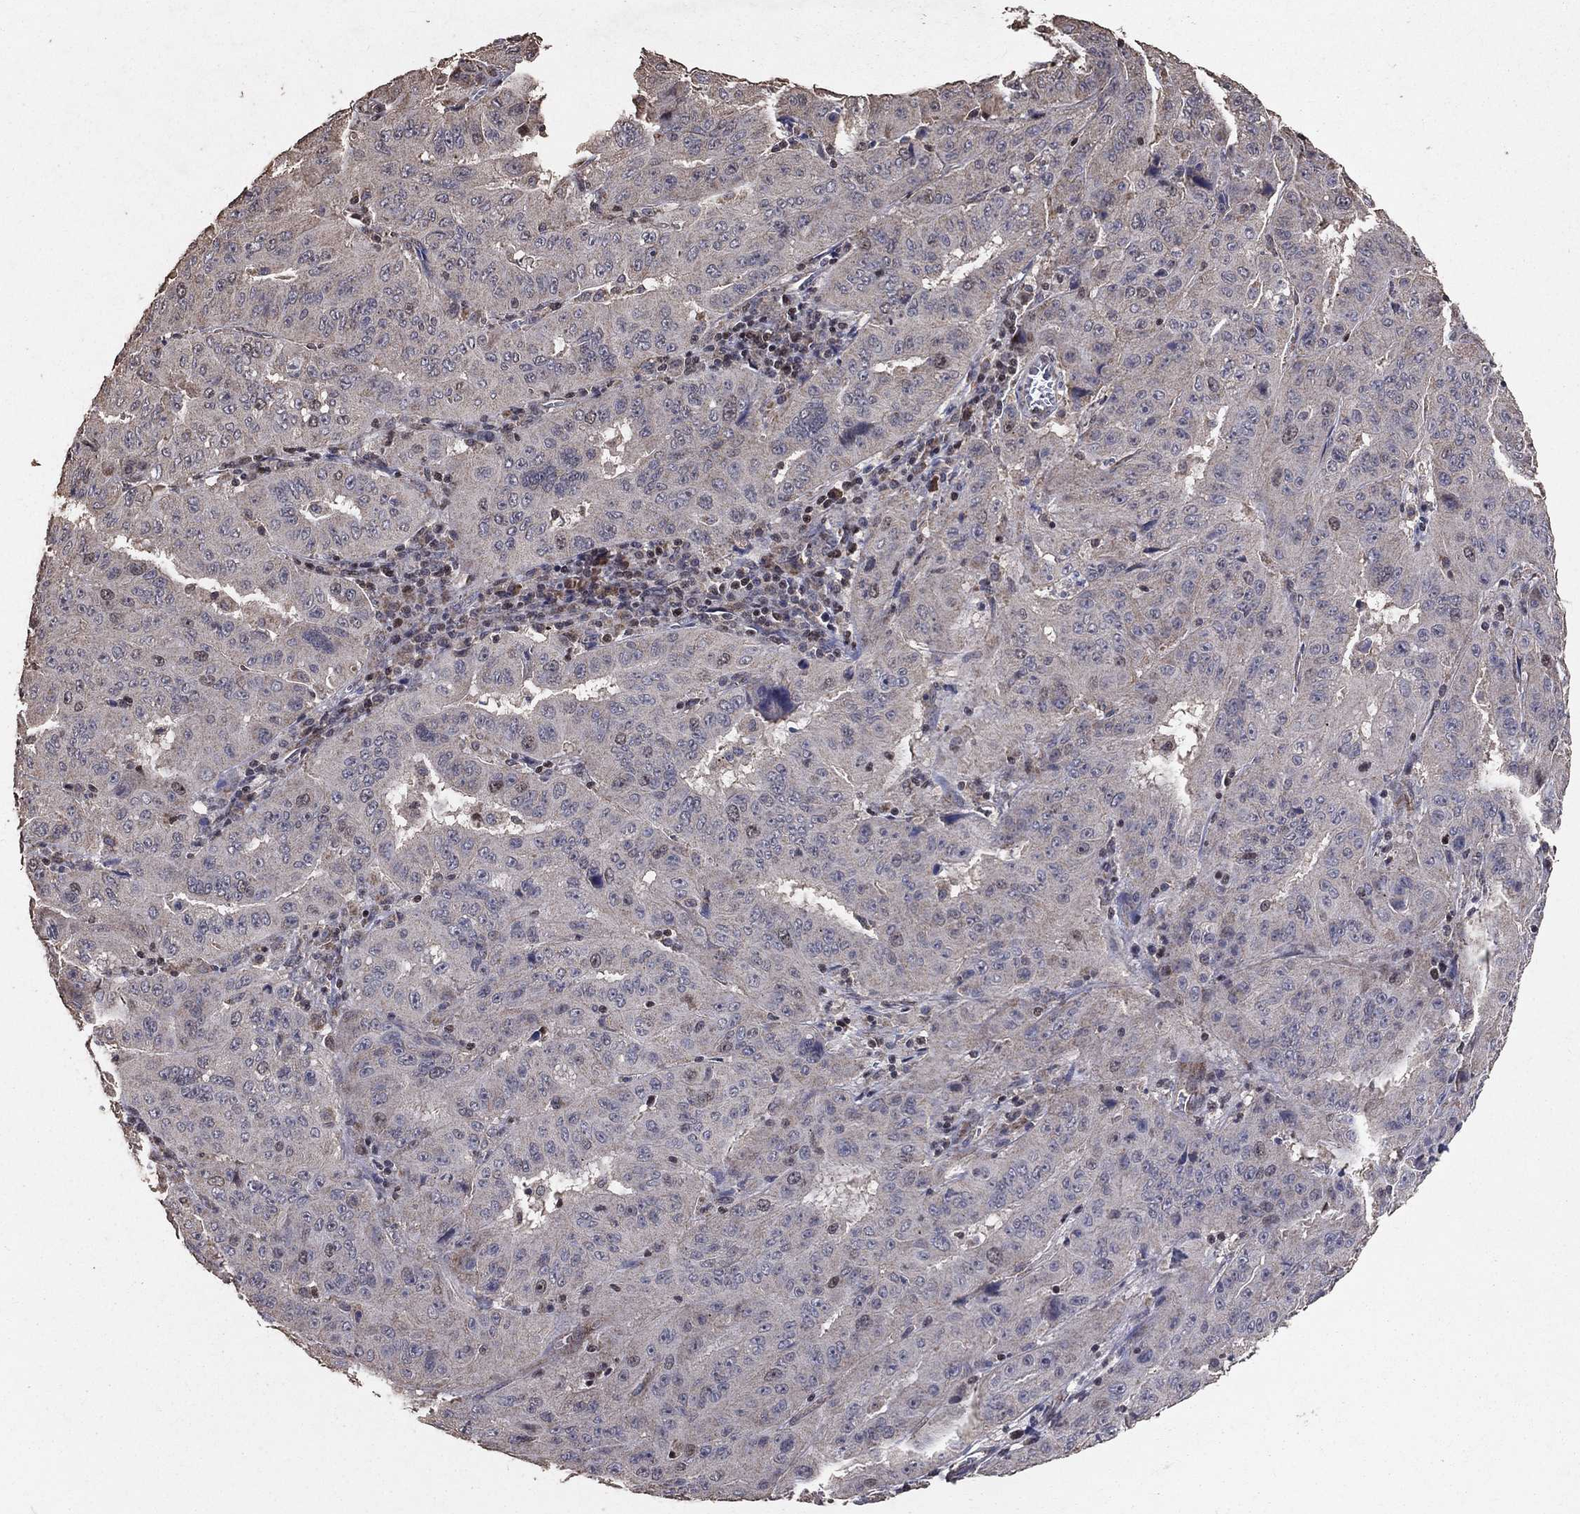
{"staining": {"intensity": "weak", "quantity": "25%-75%", "location": "cytoplasmic/membranous"}, "tissue": "pancreatic cancer", "cell_type": "Tumor cells", "image_type": "cancer", "snomed": [{"axis": "morphology", "description": "Adenocarcinoma, NOS"}, {"axis": "topography", "description": "Pancreas"}], "caption": "The immunohistochemical stain highlights weak cytoplasmic/membranous expression in tumor cells of pancreatic cancer tissue. The protein of interest is shown in brown color, while the nuclei are stained blue.", "gene": "LY6K", "patient": {"sex": "male", "age": 63}}